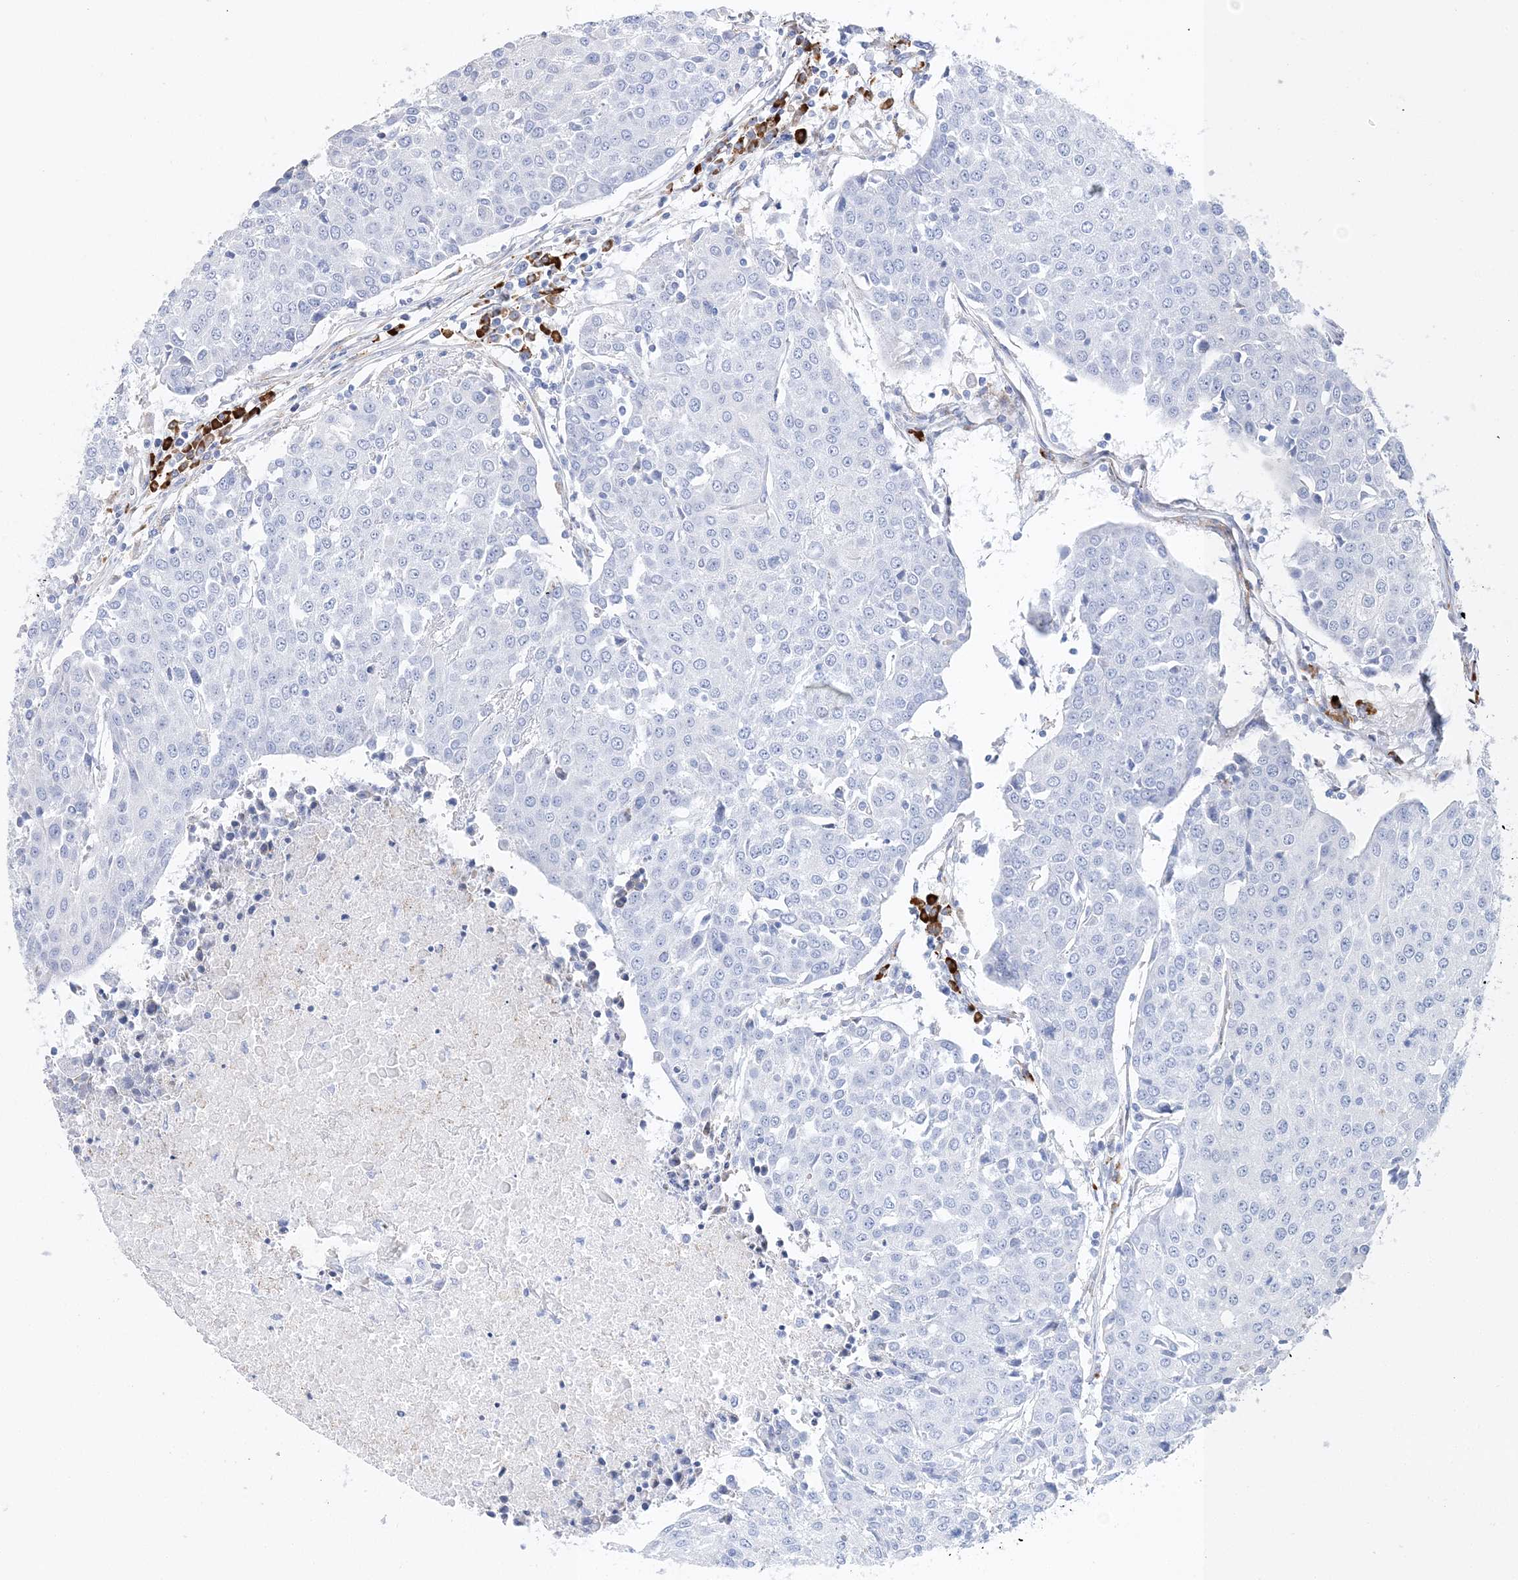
{"staining": {"intensity": "negative", "quantity": "none", "location": "none"}, "tissue": "urothelial cancer", "cell_type": "Tumor cells", "image_type": "cancer", "snomed": [{"axis": "morphology", "description": "Urothelial carcinoma, High grade"}, {"axis": "topography", "description": "Urinary bladder"}], "caption": "The immunohistochemistry micrograph has no significant positivity in tumor cells of urothelial cancer tissue.", "gene": "TSPYL6", "patient": {"sex": "female", "age": 85}}